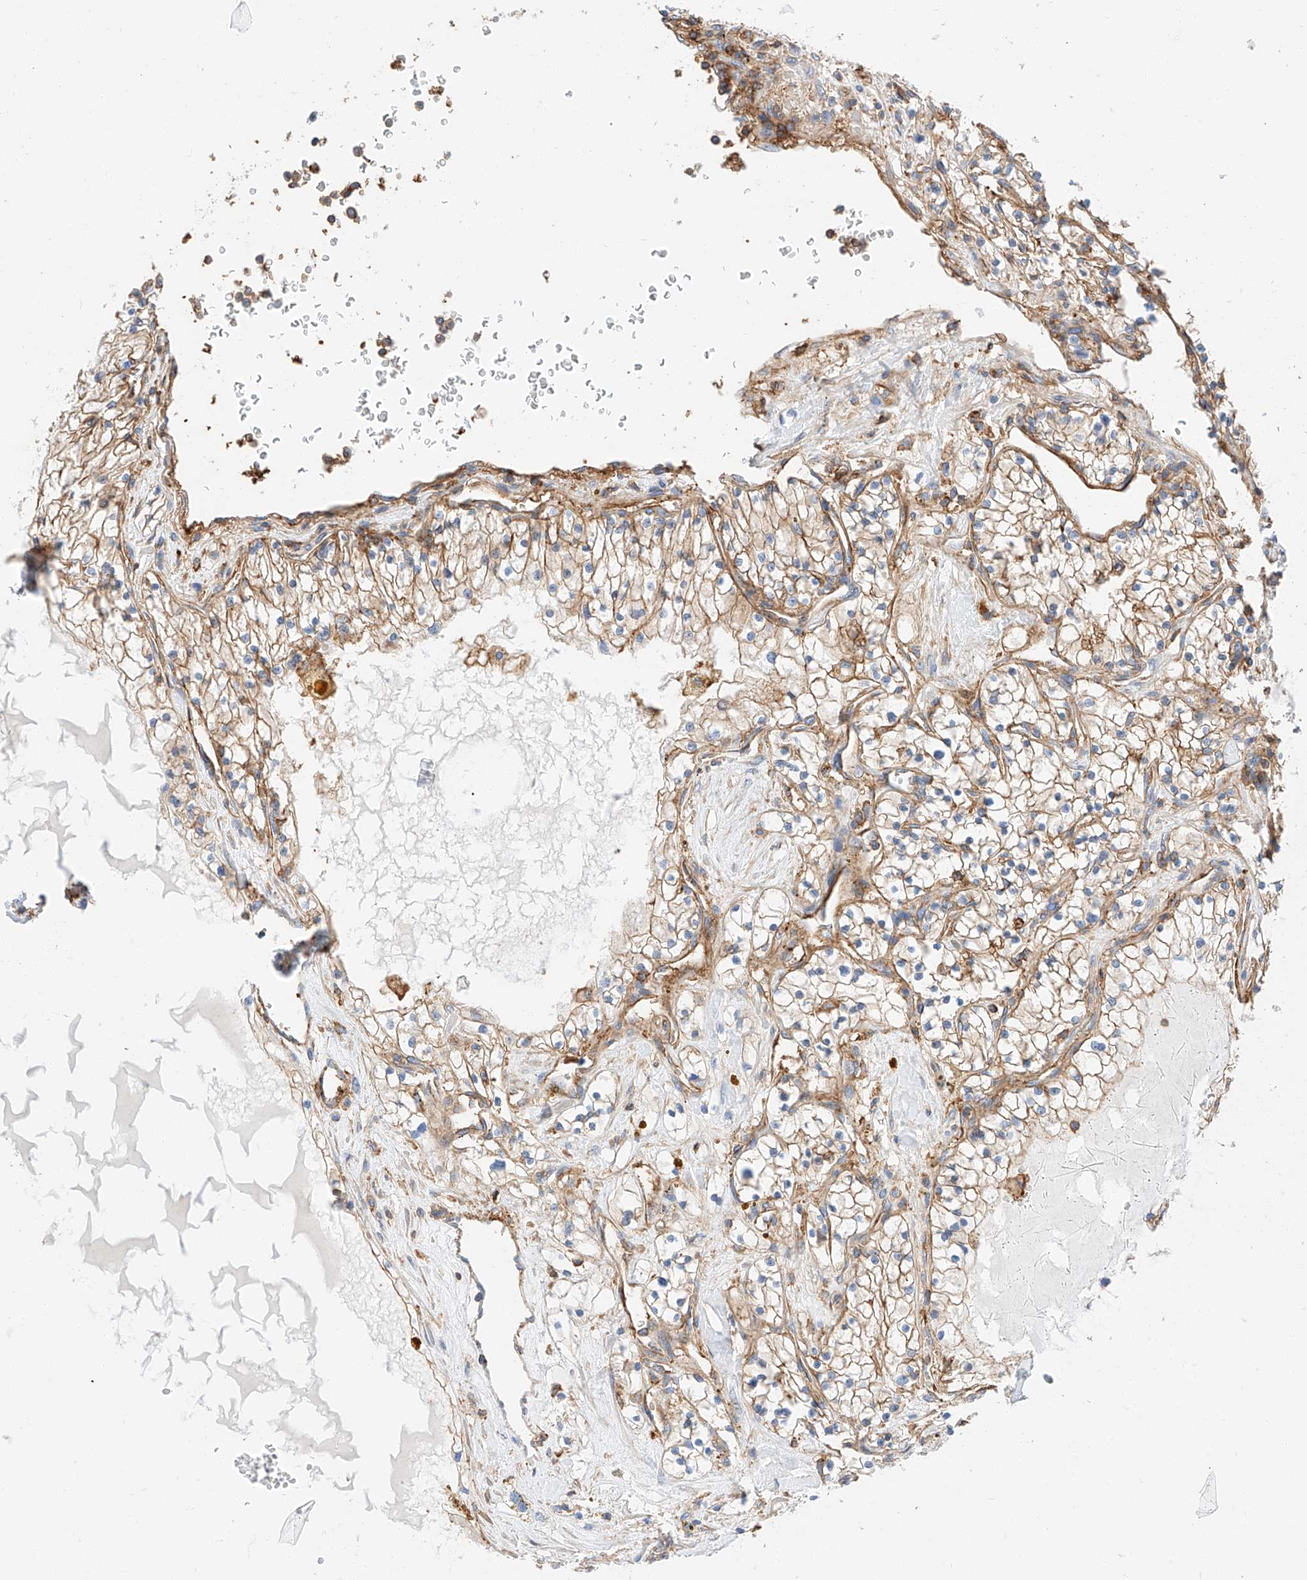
{"staining": {"intensity": "weak", "quantity": ">75%", "location": "cytoplasmic/membranous"}, "tissue": "renal cancer", "cell_type": "Tumor cells", "image_type": "cancer", "snomed": [{"axis": "morphology", "description": "Normal tissue, NOS"}, {"axis": "morphology", "description": "Adenocarcinoma, NOS"}, {"axis": "topography", "description": "Kidney"}], "caption": "Immunohistochemical staining of human renal adenocarcinoma reveals weak cytoplasmic/membranous protein positivity in approximately >75% of tumor cells. (DAB IHC, brown staining for protein, blue staining for nuclei).", "gene": "HAUS4", "patient": {"sex": "male", "age": 68}}